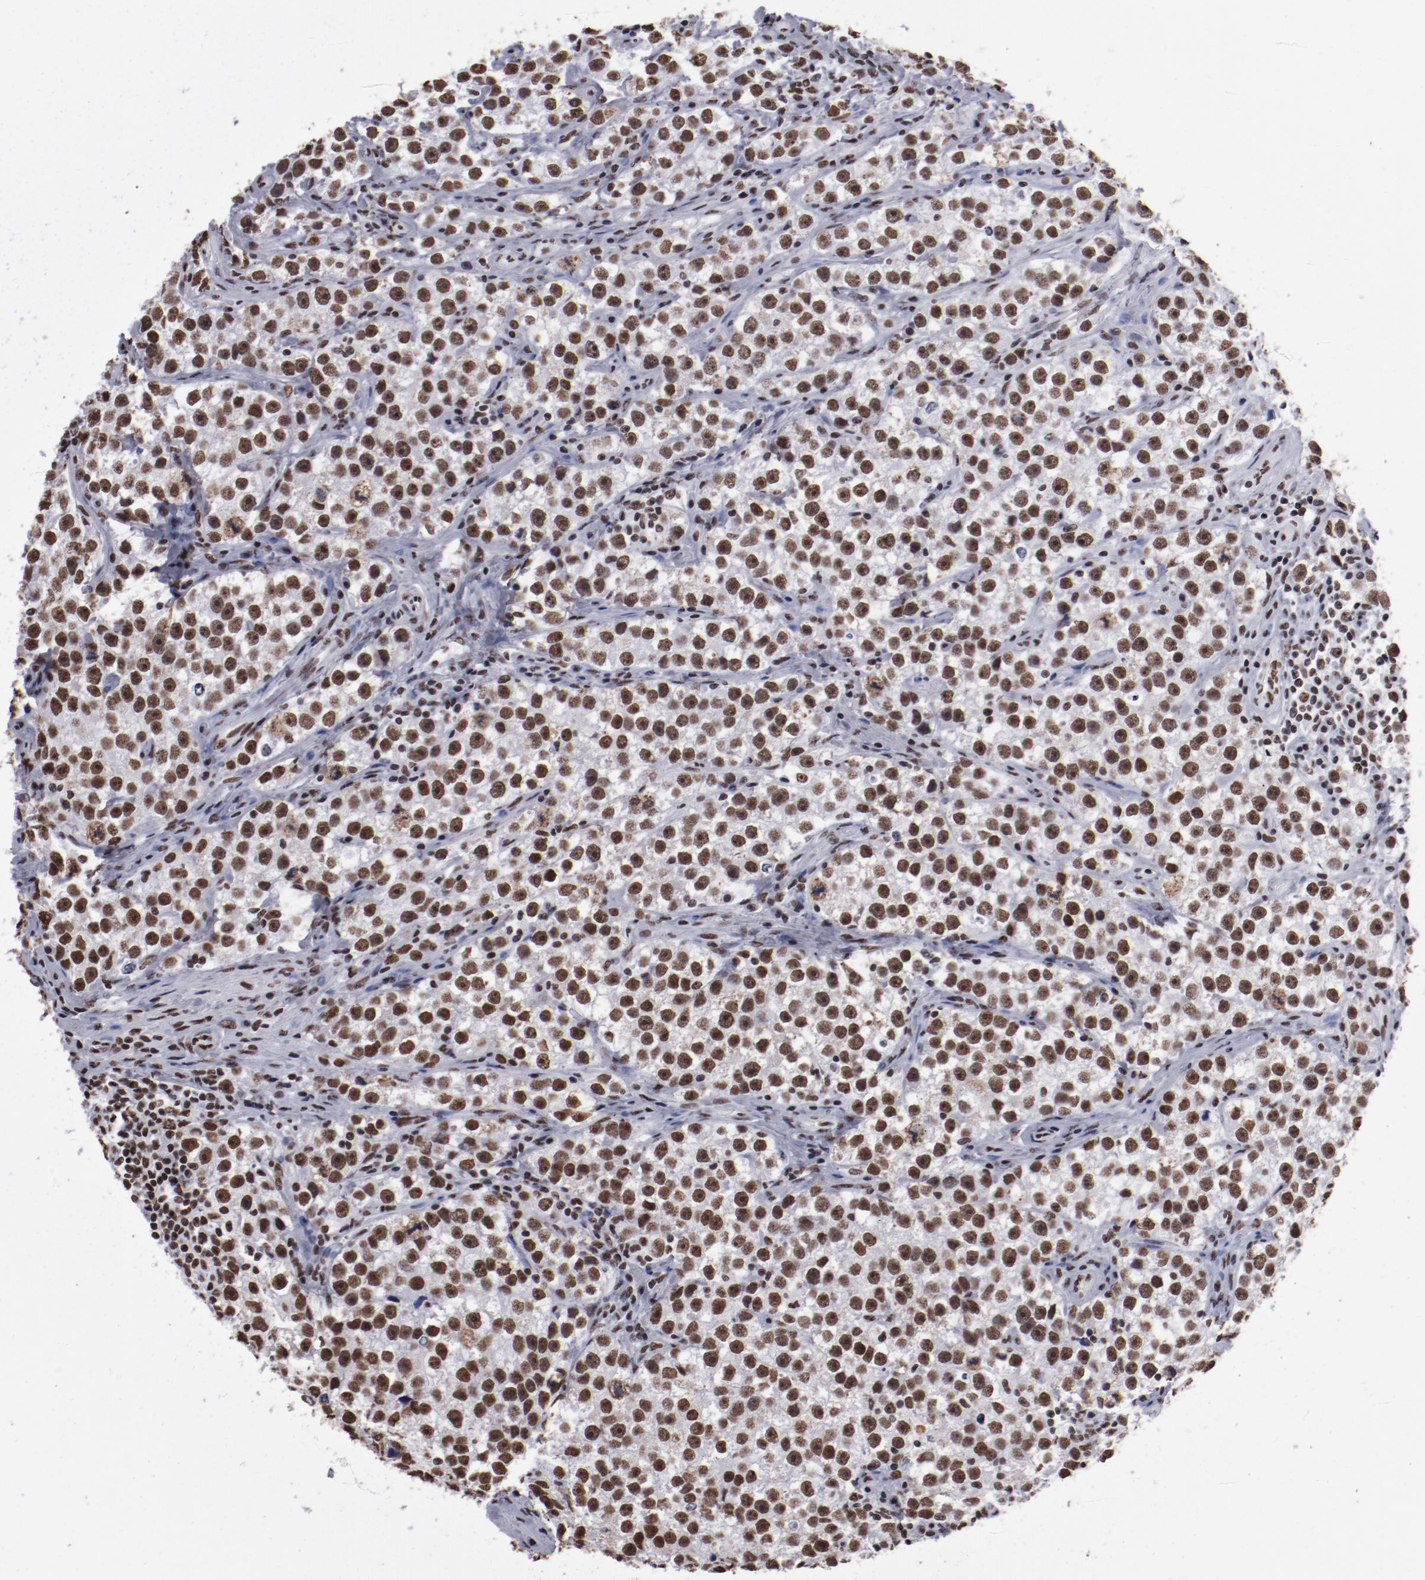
{"staining": {"intensity": "strong", "quantity": ">75%", "location": "nuclear"}, "tissue": "testis cancer", "cell_type": "Tumor cells", "image_type": "cancer", "snomed": [{"axis": "morphology", "description": "Seminoma, NOS"}, {"axis": "topography", "description": "Testis"}], "caption": "Seminoma (testis) tissue exhibits strong nuclear staining in approximately >75% of tumor cells", "gene": "HNRNPA2B1", "patient": {"sex": "male", "age": 32}}